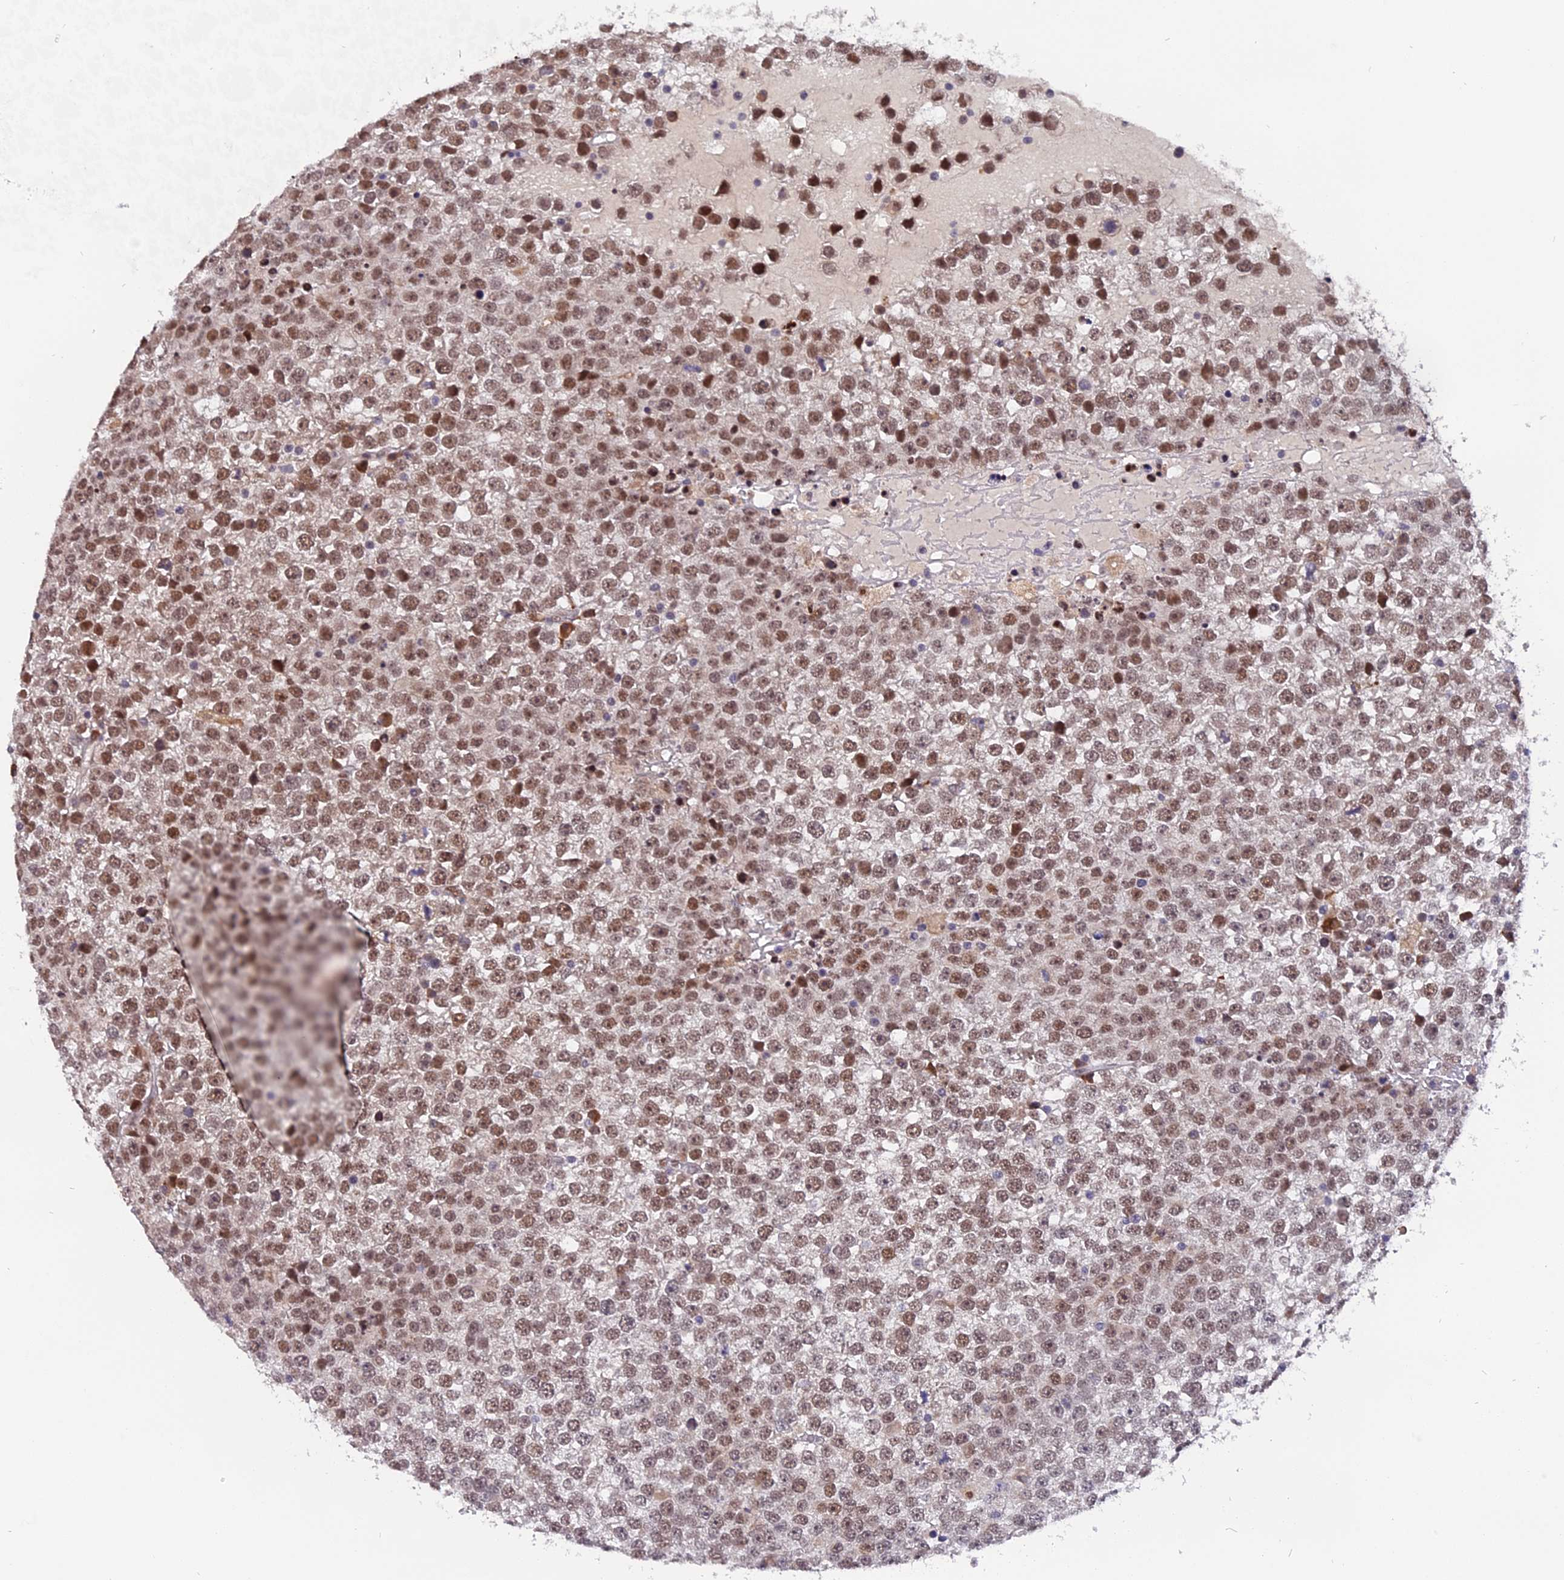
{"staining": {"intensity": "moderate", "quantity": "25%-75%", "location": "nuclear"}, "tissue": "testis cancer", "cell_type": "Tumor cells", "image_type": "cancer", "snomed": [{"axis": "morphology", "description": "Seminoma, NOS"}, {"axis": "topography", "description": "Testis"}], "caption": "A histopathology image of testis cancer (seminoma) stained for a protein shows moderate nuclear brown staining in tumor cells.", "gene": "FAM118B", "patient": {"sex": "male", "age": 65}}